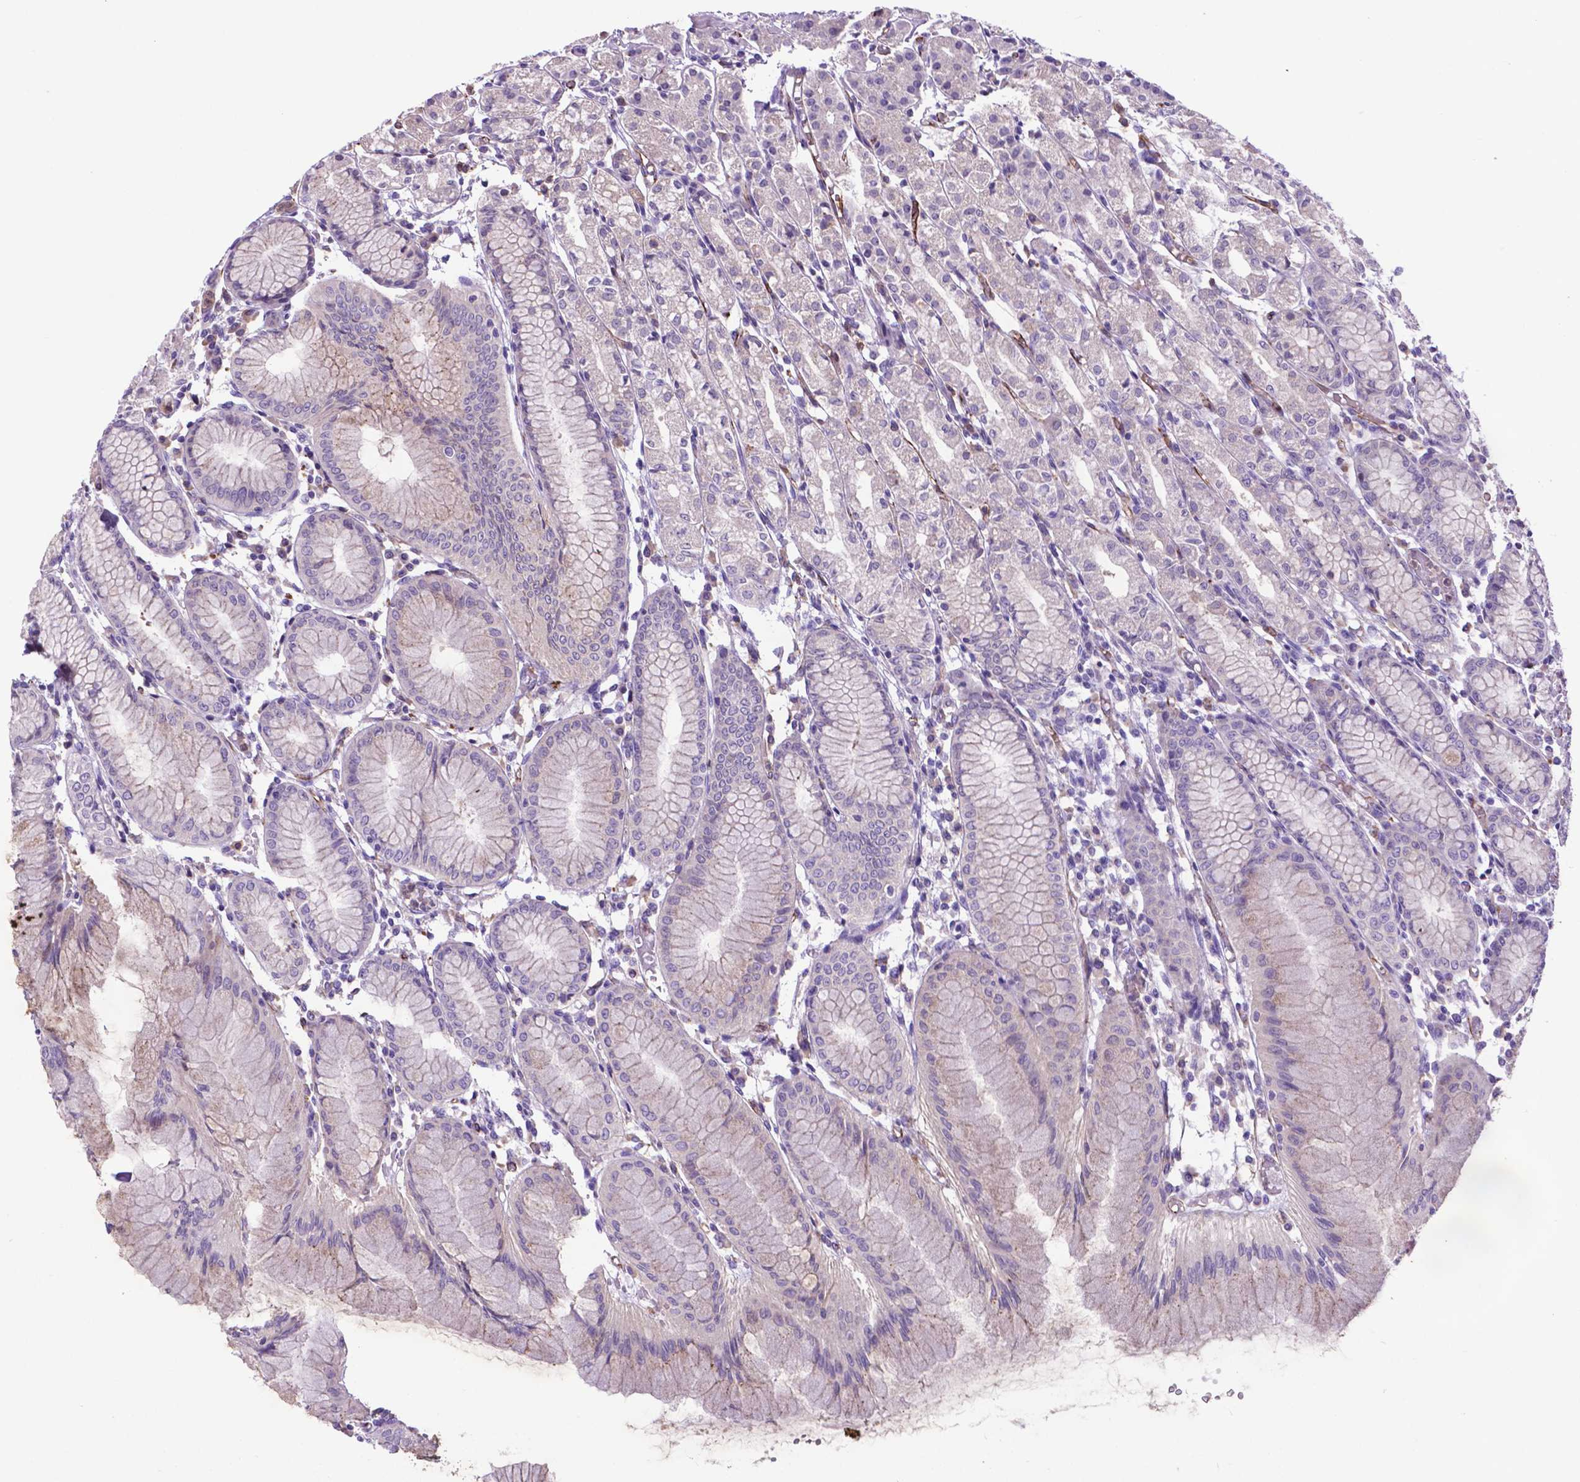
{"staining": {"intensity": "moderate", "quantity": "<25%", "location": "cytoplasmic/membranous"}, "tissue": "stomach", "cell_type": "Glandular cells", "image_type": "normal", "snomed": [{"axis": "morphology", "description": "Normal tissue, NOS"}, {"axis": "topography", "description": "Stomach"}], "caption": "Immunohistochemical staining of benign human stomach displays <25% levels of moderate cytoplasmic/membranous protein positivity in approximately <25% of glandular cells. (IHC, brightfield microscopy, high magnification).", "gene": "LZTR1", "patient": {"sex": "female", "age": 57}}